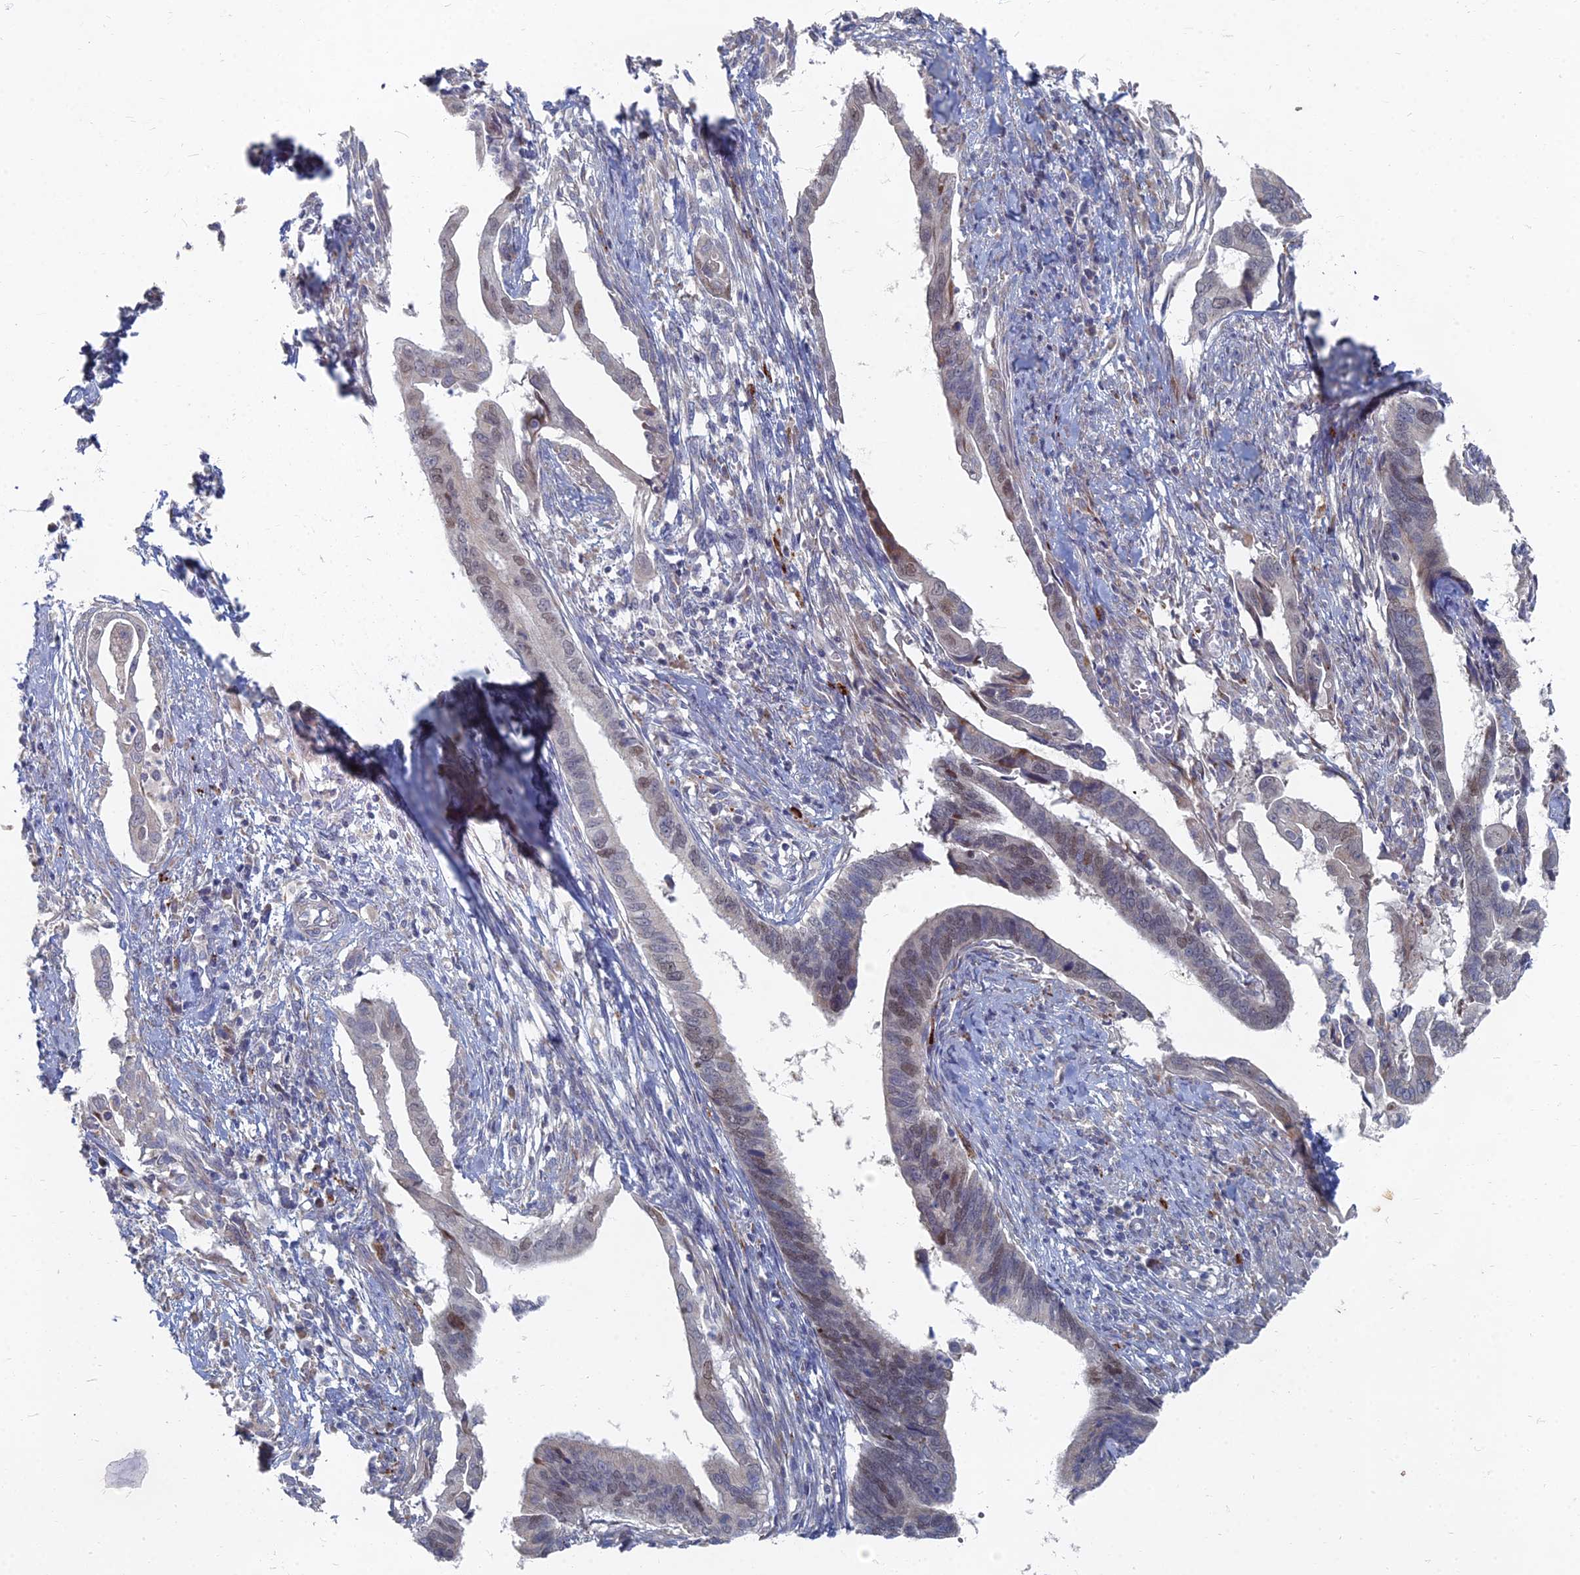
{"staining": {"intensity": "weak", "quantity": "<25%", "location": "nuclear"}, "tissue": "cervical cancer", "cell_type": "Tumor cells", "image_type": "cancer", "snomed": [{"axis": "morphology", "description": "Adenocarcinoma, NOS"}, {"axis": "topography", "description": "Cervix"}], "caption": "The IHC photomicrograph has no significant staining in tumor cells of cervical cancer (adenocarcinoma) tissue.", "gene": "TMEM128", "patient": {"sex": "female", "age": 42}}